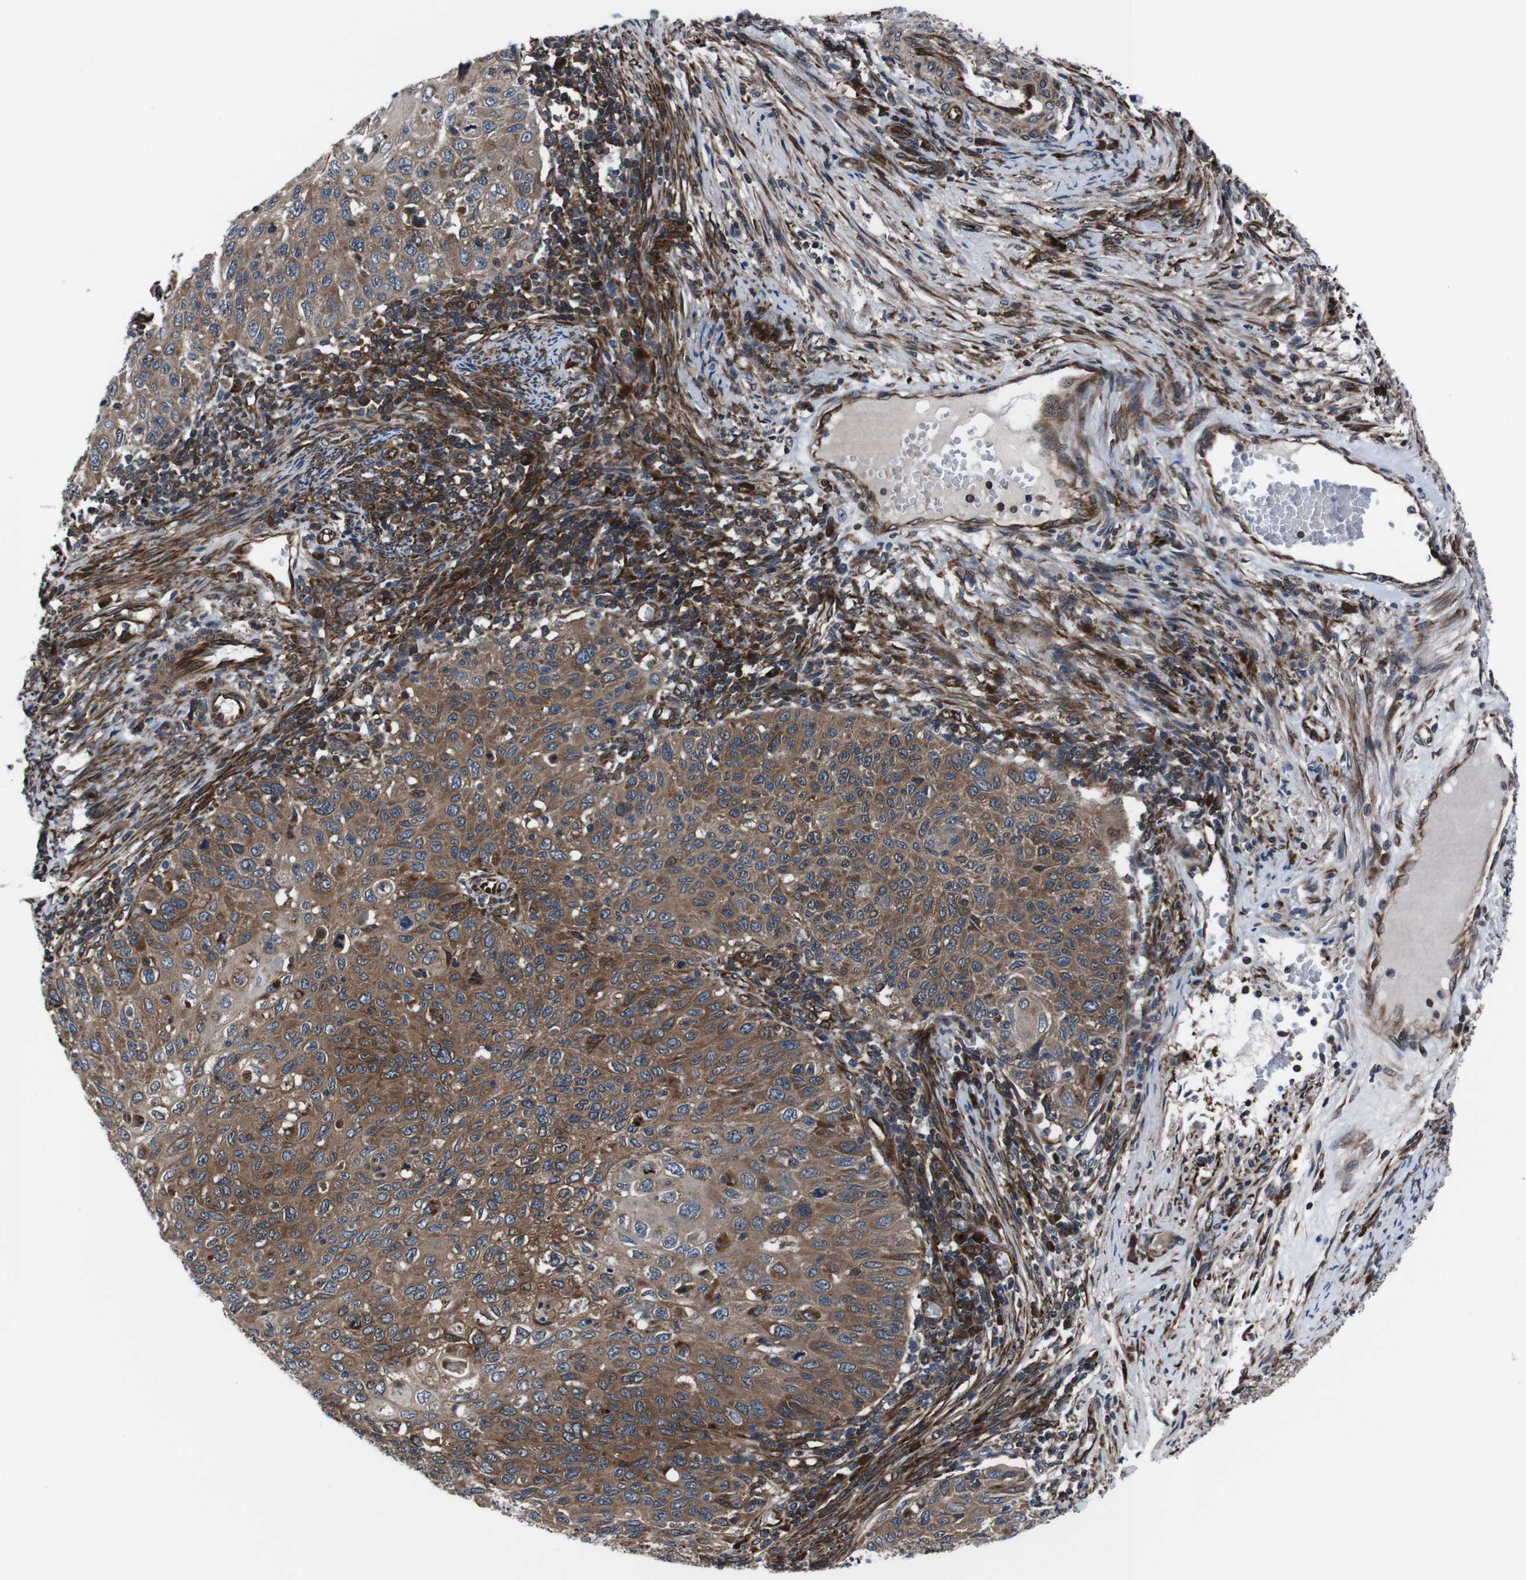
{"staining": {"intensity": "moderate", "quantity": ">75%", "location": "cytoplasmic/membranous"}, "tissue": "cervical cancer", "cell_type": "Tumor cells", "image_type": "cancer", "snomed": [{"axis": "morphology", "description": "Squamous cell carcinoma, NOS"}, {"axis": "topography", "description": "Cervix"}], "caption": "Immunohistochemical staining of cervical cancer (squamous cell carcinoma) shows medium levels of moderate cytoplasmic/membranous expression in about >75% of tumor cells. The protein is shown in brown color, while the nuclei are stained blue.", "gene": "EIF4A2", "patient": {"sex": "female", "age": 70}}